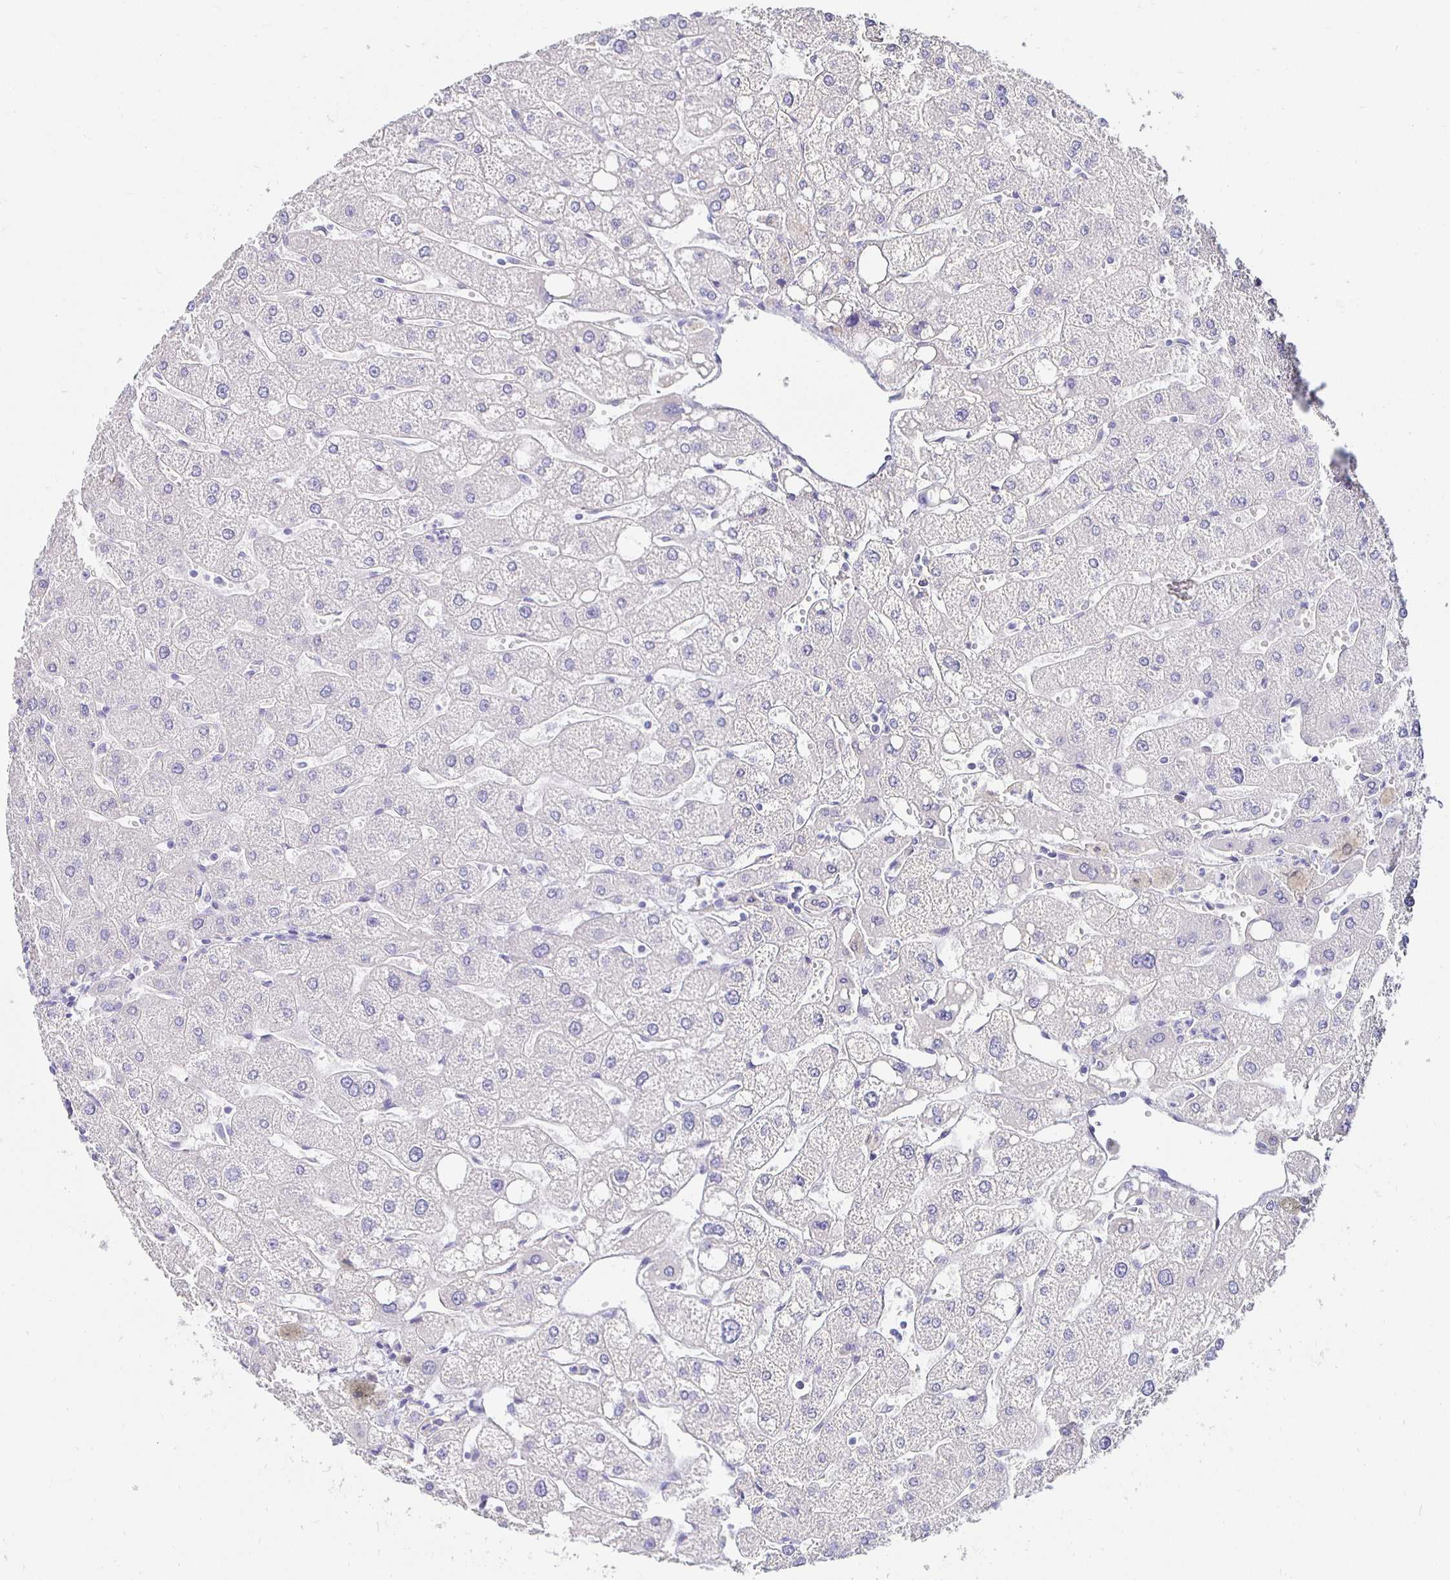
{"staining": {"intensity": "negative", "quantity": "none", "location": "none"}, "tissue": "liver", "cell_type": "Cholangiocytes", "image_type": "normal", "snomed": [{"axis": "morphology", "description": "Normal tissue, NOS"}, {"axis": "topography", "description": "Liver"}], "caption": "Immunohistochemistry photomicrograph of benign liver: liver stained with DAB displays no significant protein staining in cholangiocytes.", "gene": "UMOD", "patient": {"sex": "male", "age": 67}}